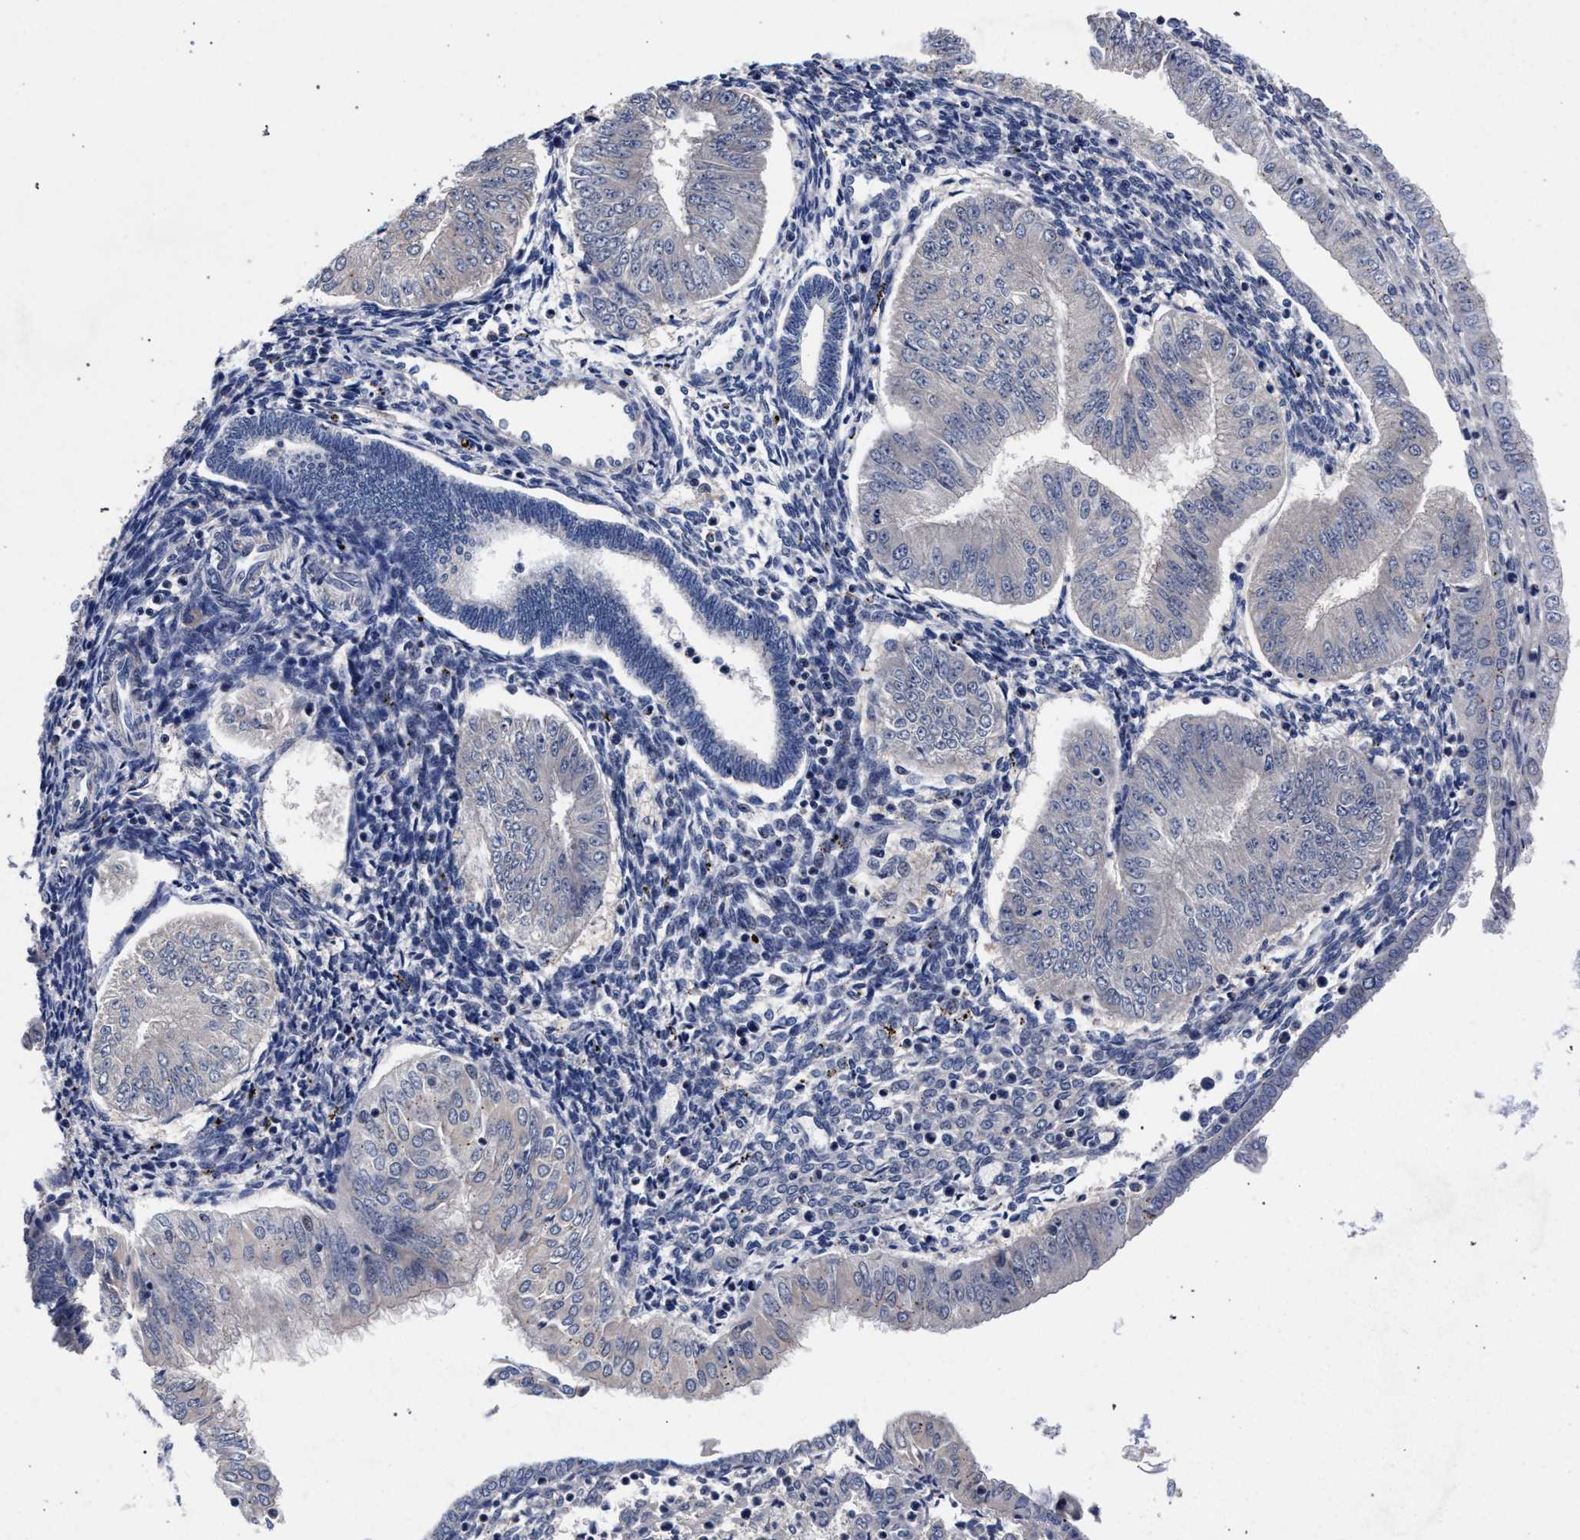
{"staining": {"intensity": "negative", "quantity": "none", "location": "none"}, "tissue": "endometrial cancer", "cell_type": "Tumor cells", "image_type": "cancer", "snomed": [{"axis": "morphology", "description": "Normal tissue, NOS"}, {"axis": "morphology", "description": "Adenocarcinoma, NOS"}, {"axis": "topography", "description": "Endometrium"}], "caption": "The histopathology image demonstrates no significant positivity in tumor cells of endometrial adenocarcinoma.", "gene": "CFAP95", "patient": {"sex": "female", "age": 53}}